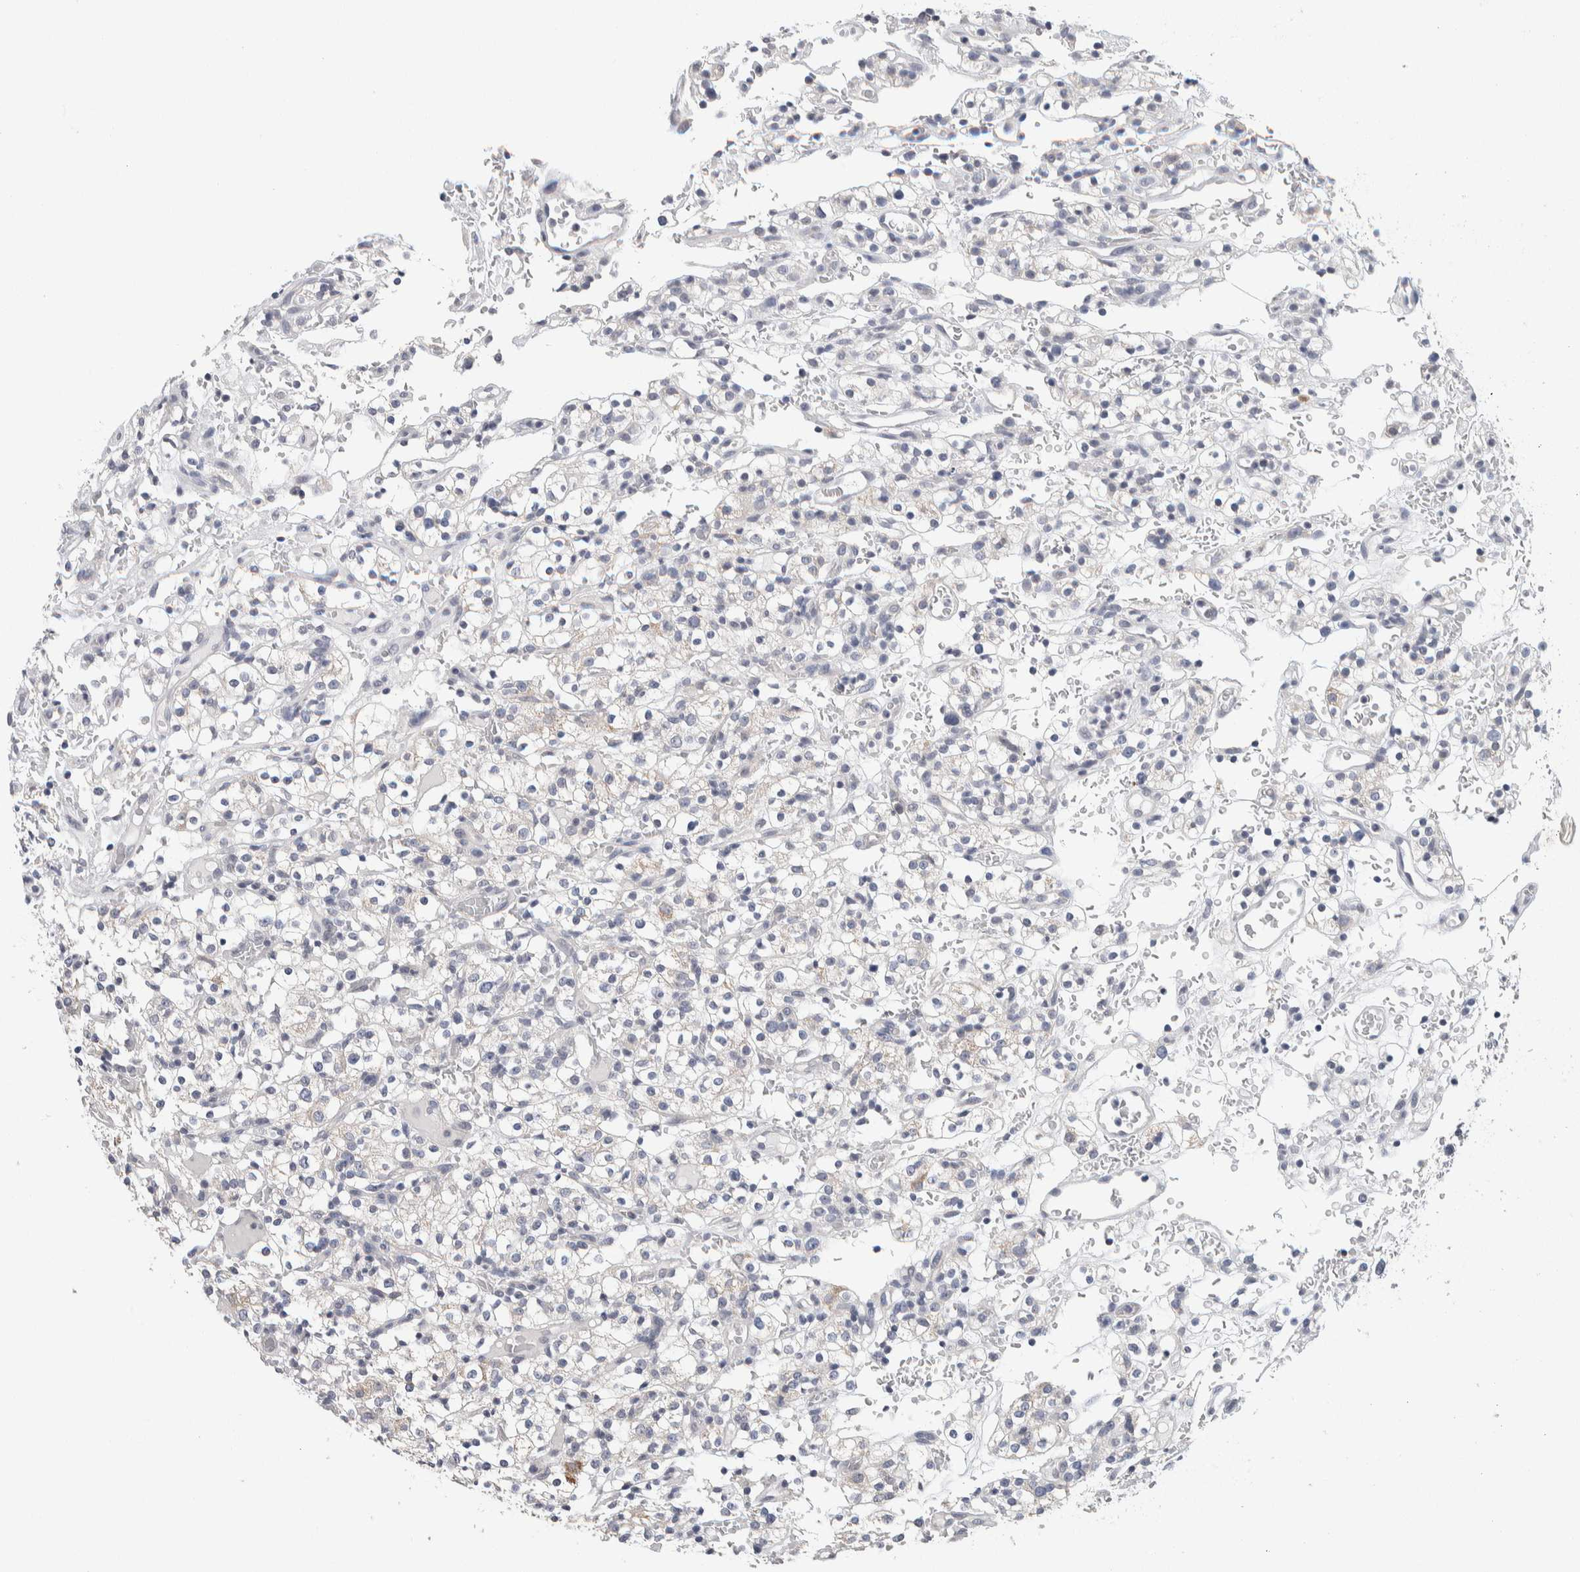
{"staining": {"intensity": "negative", "quantity": "none", "location": "none"}, "tissue": "renal cancer", "cell_type": "Tumor cells", "image_type": "cancer", "snomed": [{"axis": "morphology", "description": "Normal tissue, NOS"}, {"axis": "morphology", "description": "Adenocarcinoma, NOS"}, {"axis": "topography", "description": "Kidney"}], "caption": "DAB (3,3'-diaminobenzidine) immunohistochemical staining of human renal cancer (adenocarcinoma) reveals no significant staining in tumor cells.", "gene": "SCN2A", "patient": {"sex": "female", "age": 72}}